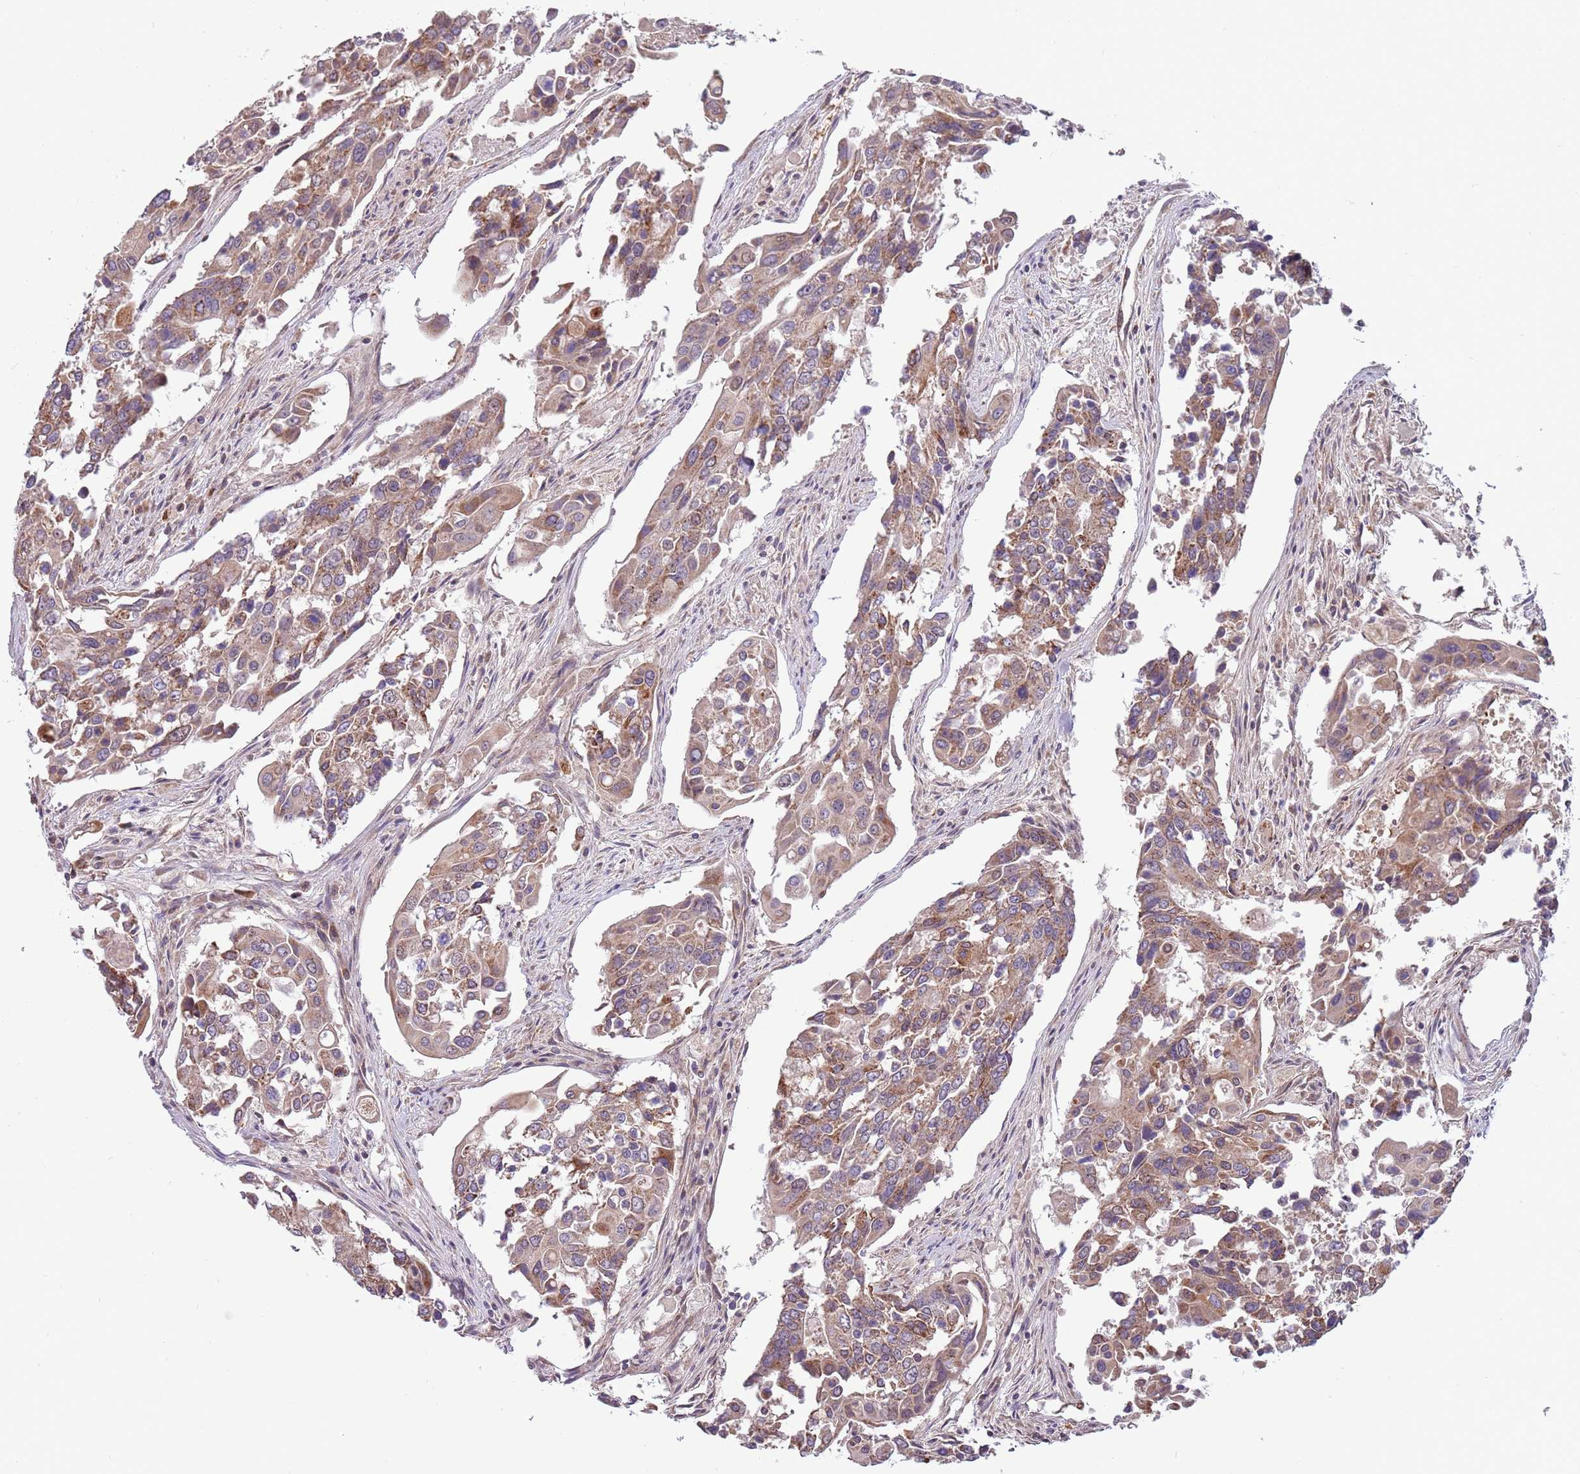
{"staining": {"intensity": "moderate", "quantity": "<25%", "location": "cytoplasmic/membranous"}, "tissue": "colorectal cancer", "cell_type": "Tumor cells", "image_type": "cancer", "snomed": [{"axis": "morphology", "description": "Adenocarcinoma, NOS"}, {"axis": "topography", "description": "Colon"}], "caption": "Approximately <25% of tumor cells in colorectal adenocarcinoma display moderate cytoplasmic/membranous protein positivity as visualized by brown immunohistochemical staining.", "gene": "RNF181", "patient": {"sex": "male", "age": 77}}